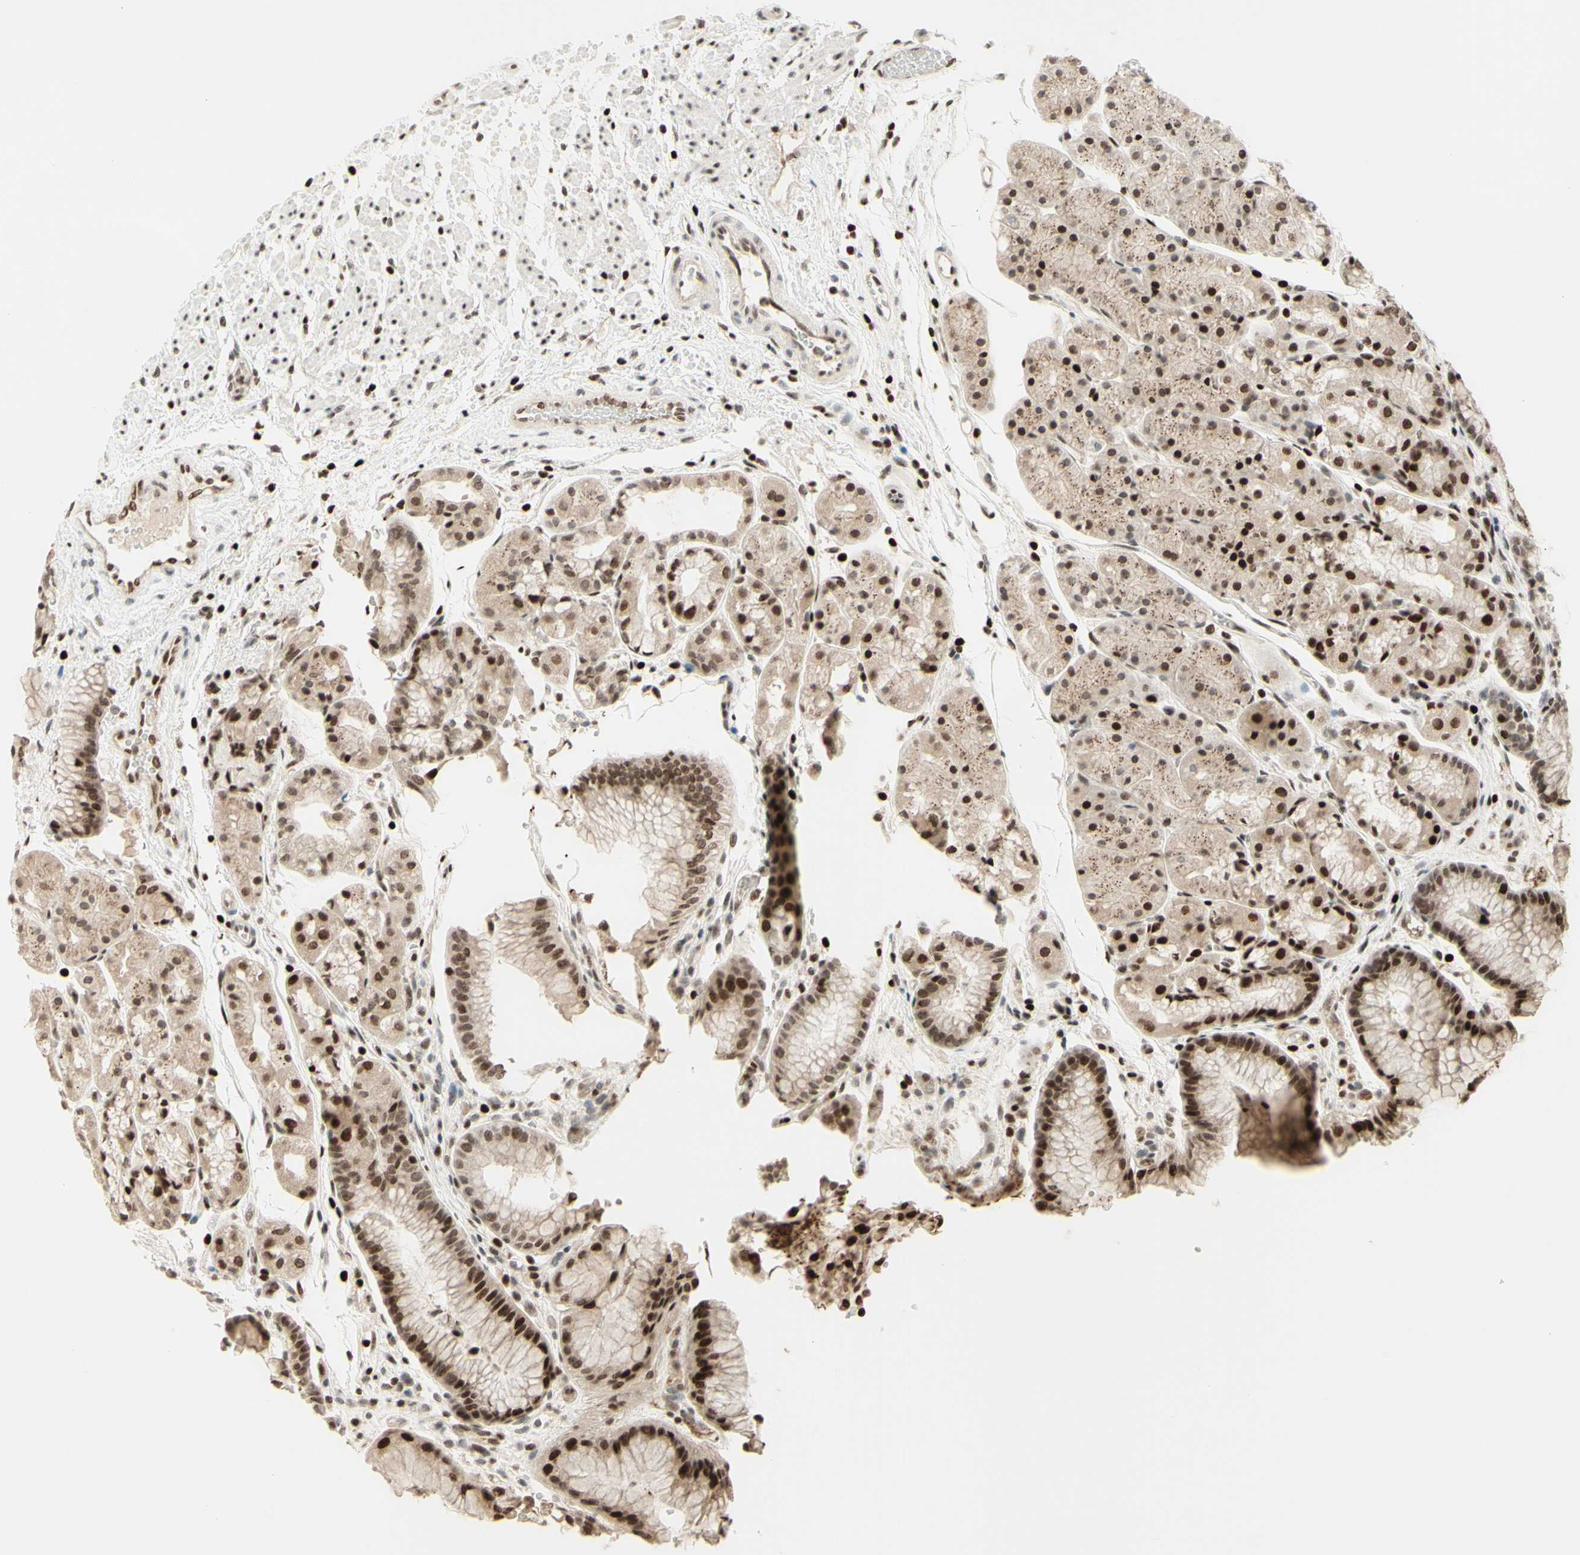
{"staining": {"intensity": "strong", "quantity": "25%-75%", "location": "nuclear"}, "tissue": "stomach", "cell_type": "Glandular cells", "image_type": "normal", "snomed": [{"axis": "morphology", "description": "Normal tissue, NOS"}, {"axis": "topography", "description": "Stomach, upper"}], "caption": "Immunohistochemical staining of benign human stomach shows 25%-75% levels of strong nuclear protein staining in about 25%-75% of glandular cells.", "gene": "CDKL5", "patient": {"sex": "male", "age": 72}}